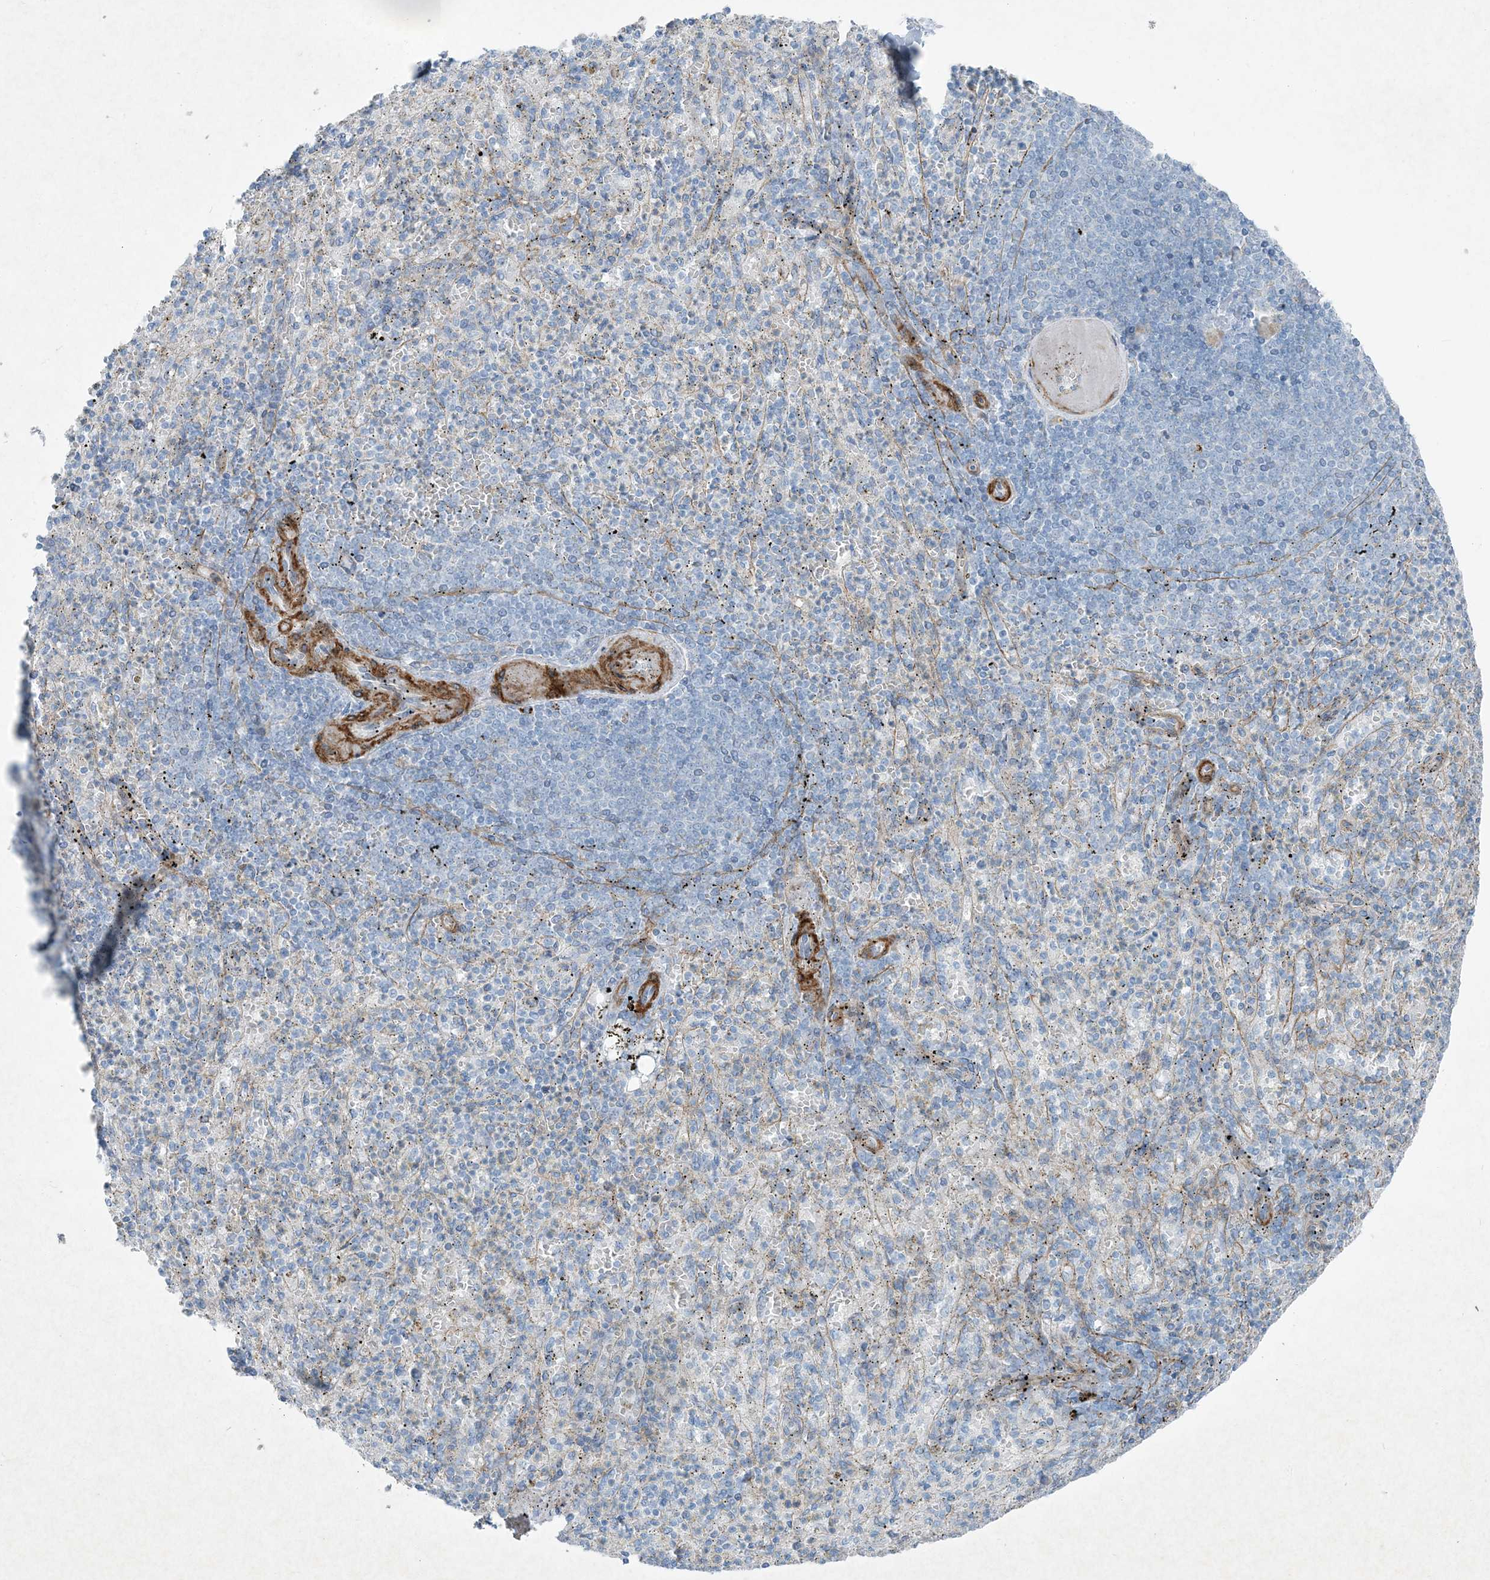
{"staining": {"intensity": "negative", "quantity": "none", "location": "none"}, "tissue": "spleen", "cell_type": "Cells in red pulp", "image_type": "normal", "snomed": [{"axis": "morphology", "description": "Normal tissue, NOS"}, {"axis": "topography", "description": "Spleen"}], "caption": "This is an IHC image of benign spleen. There is no expression in cells in red pulp.", "gene": "PGM5", "patient": {"sex": "female", "age": 74}}